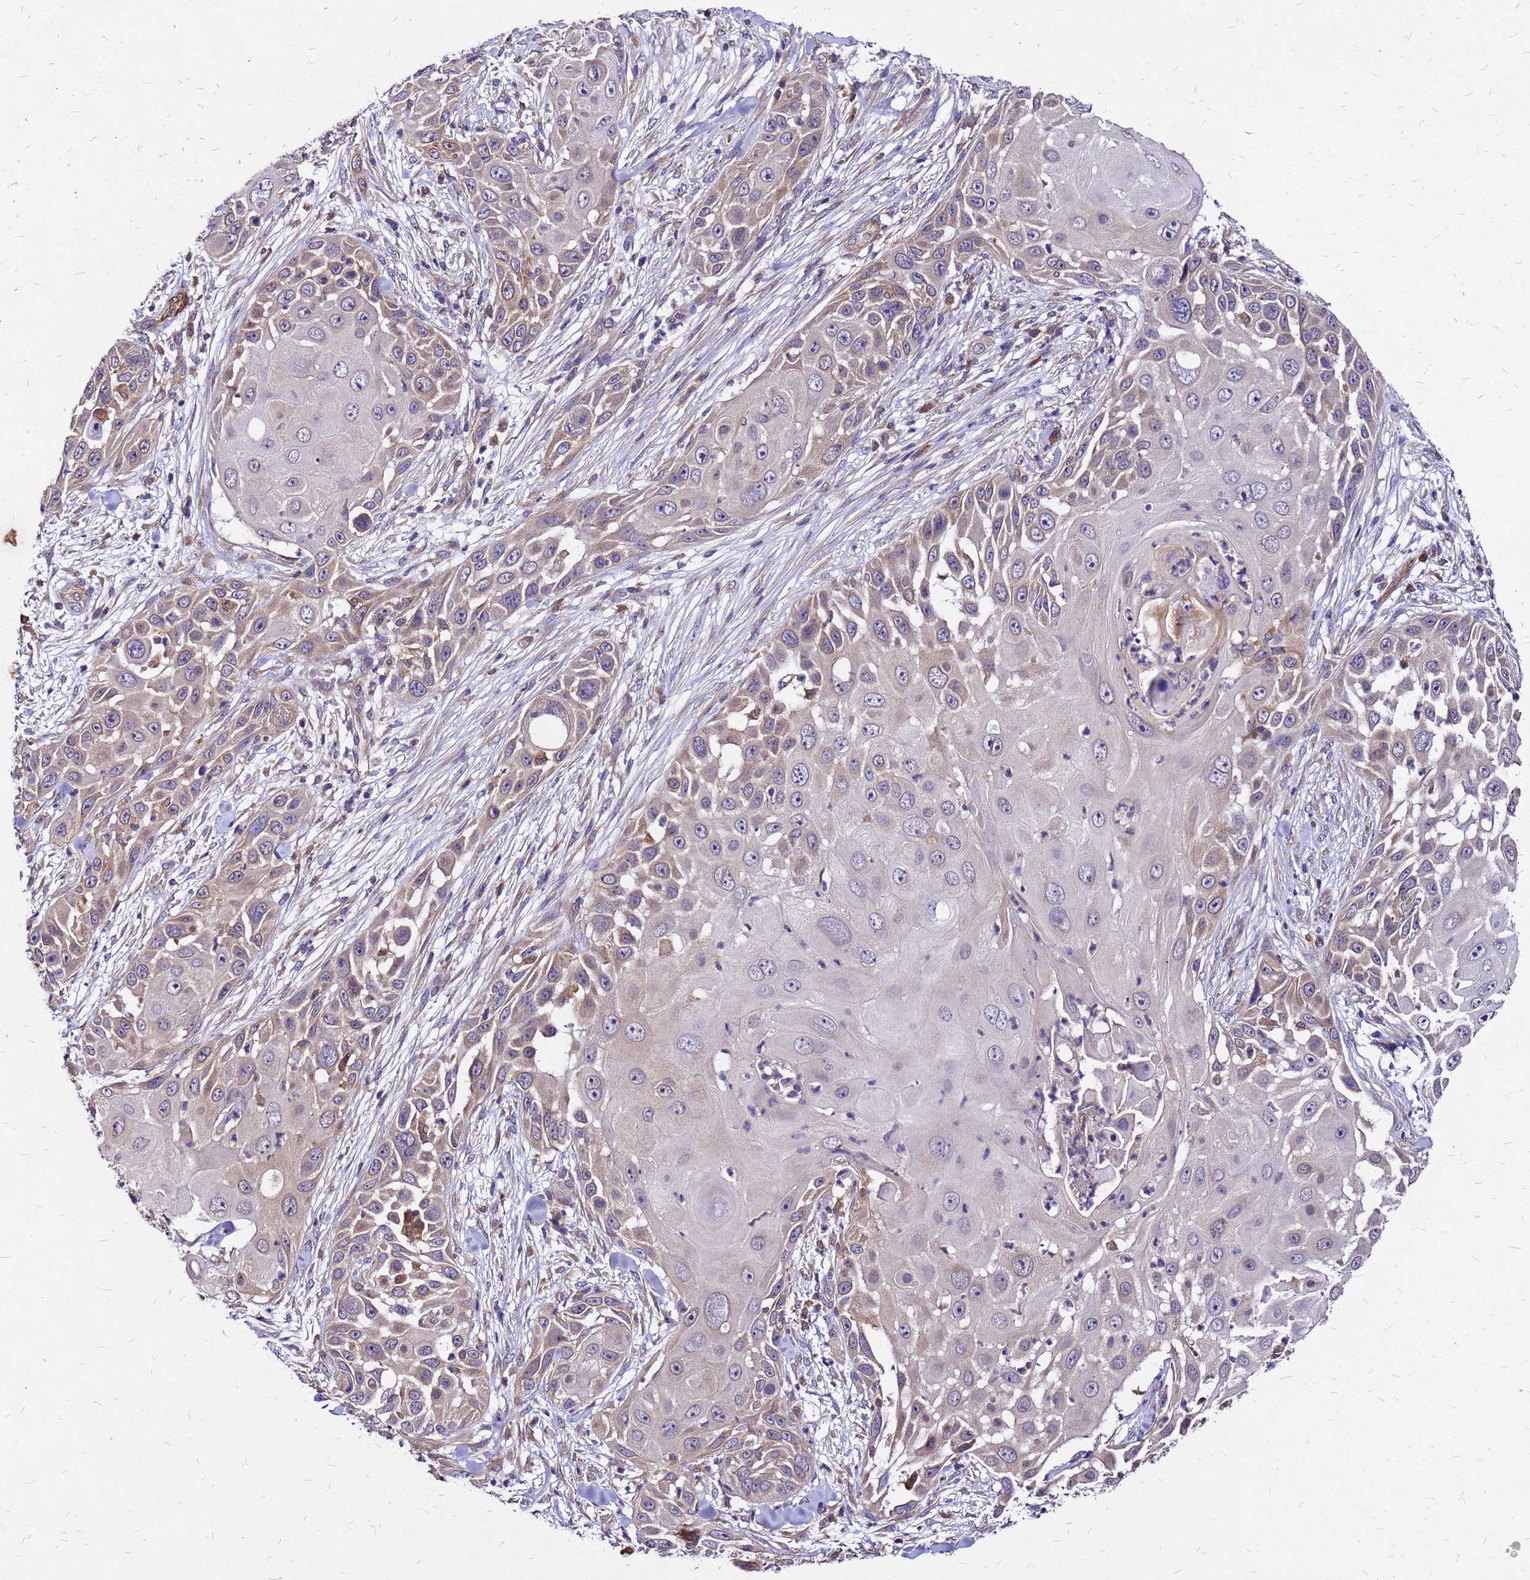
{"staining": {"intensity": "weak", "quantity": ">75%", "location": "cytoplasmic/membranous"}, "tissue": "skin cancer", "cell_type": "Tumor cells", "image_type": "cancer", "snomed": [{"axis": "morphology", "description": "Squamous cell carcinoma, NOS"}, {"axis": "topography", "description": "Skin"}], "caption": "Immunohistochemistry (IHC) image of skin squamous cell carcinoma stained for a protein (brown), which shows low levels of weak cytoplasmic/membranous expression in approximately >75% of tumor cells.", "gene": "DUSP23", "patient": {"sex": "female", "age": 44}}